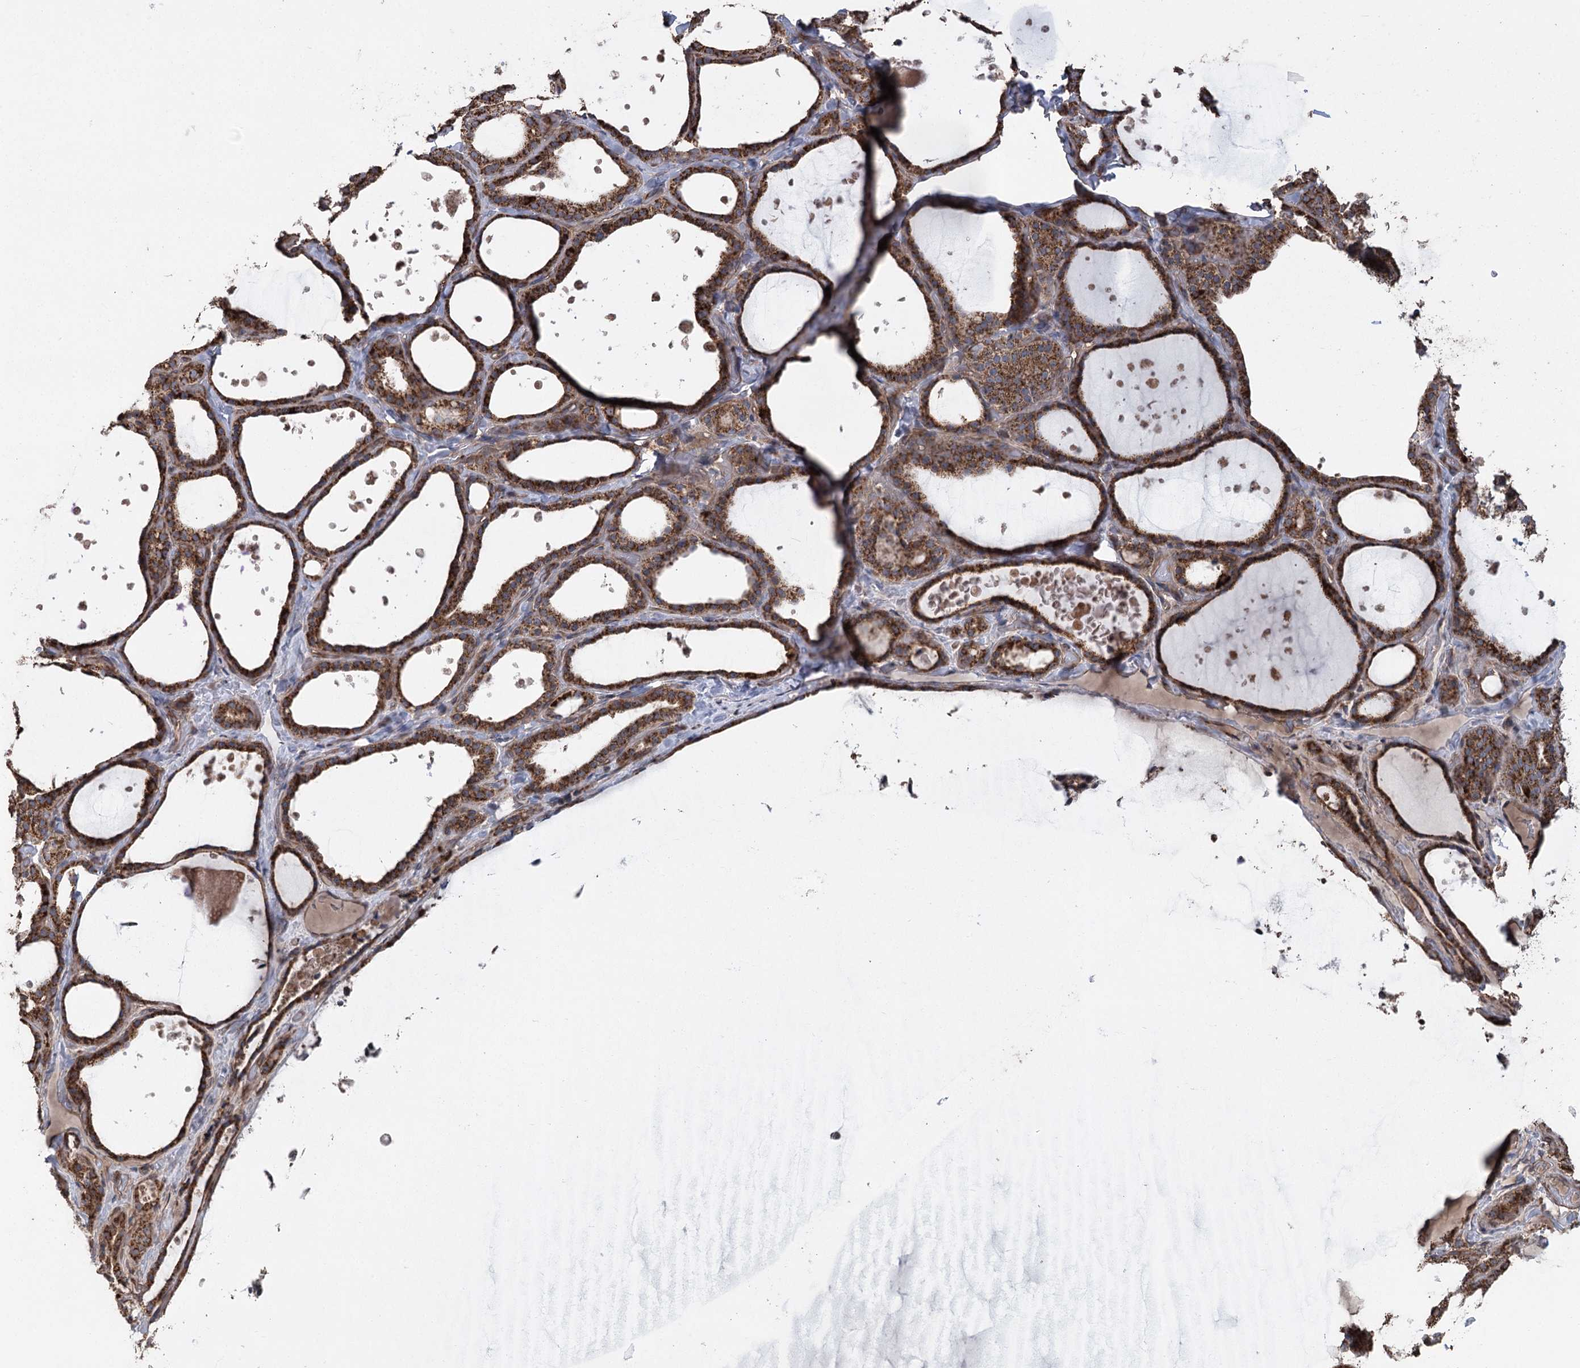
{"staining": {"intensity": "strong", "quantity": ">75%", "location": "cytoplasmic/membranous"}, "tissue": "thyroid gland", "cell_type": "Glandular cells", "image_type": "normal", "snomed": [{"axis": "morphology", "description": "Normal tissue, NOS"}, {"axis": "topography", "description": "Thyroid gland"}], "caption": "Glandular cells display high levels of strong cytoplasmic/membranous staining in about >75% of cells in unremarkable thyroid gland. The staining was performed using DAB, with brown indicating positive protein expression. Nuclei are stained blue with hematoxylin.", "gene": "RWDD4", "patient": {"sex": "female", "age": 44}}